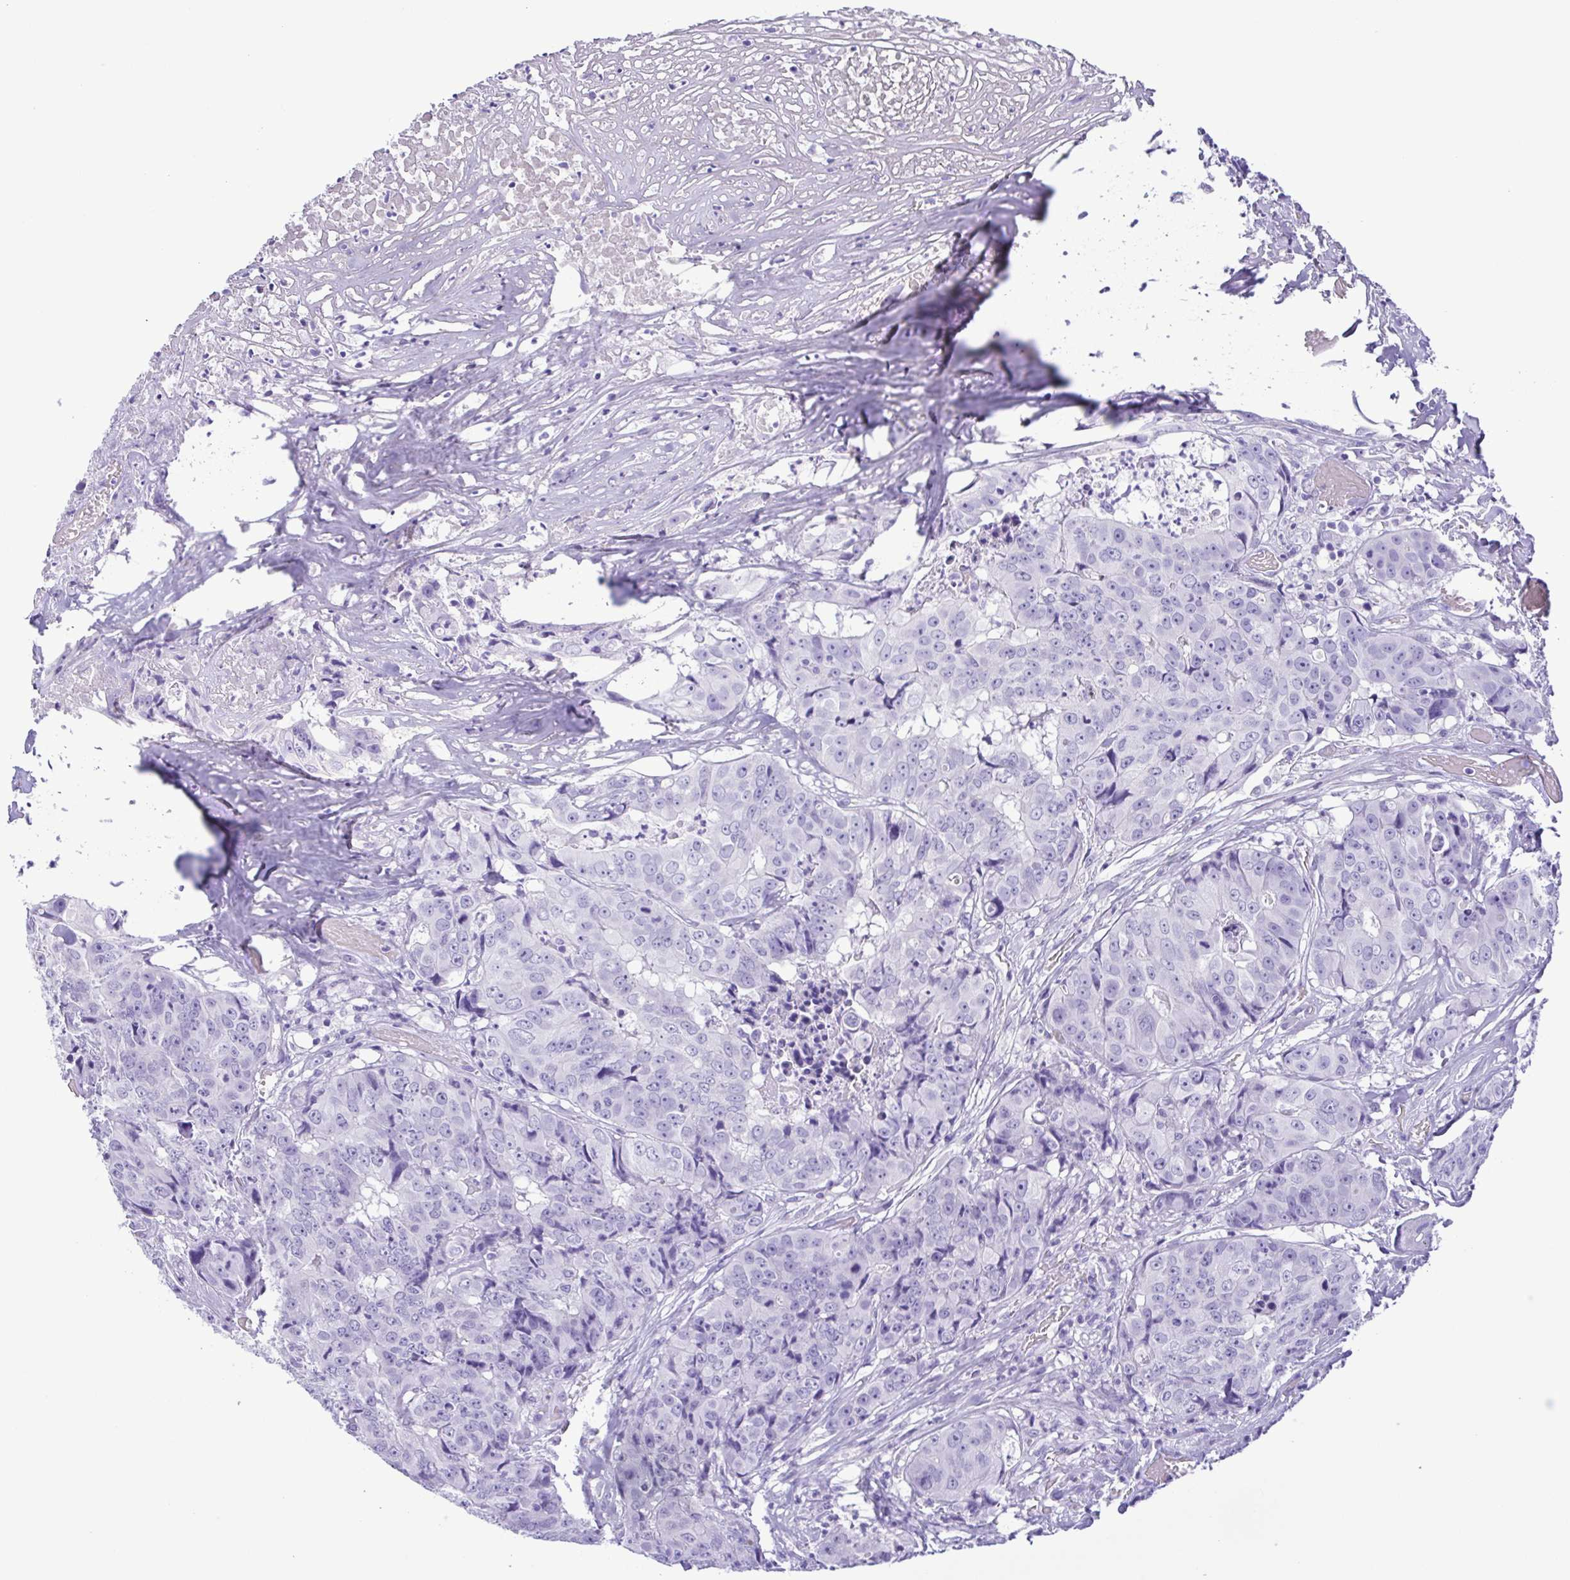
{"staining": {"intensity": "negative", "quantity": "none", "location": "none"}, "tissue": "colorectal cancer", "cell_type": "Tumor cells", "image_type": "cancer", "snomed": [{"axis": "morphology", "description": "Adenocarcinoma, NOS"}, {"axis": "topography", "description": "Rectum"}], "caption": "Immunohistochemistry image of human colorectal cancer (adenocarcinoma) stained for a protein (brown), which exhibits no staining in tumor cells.", "gene": "OVGP1", "patient": {"sex": "female", "age": 62}}